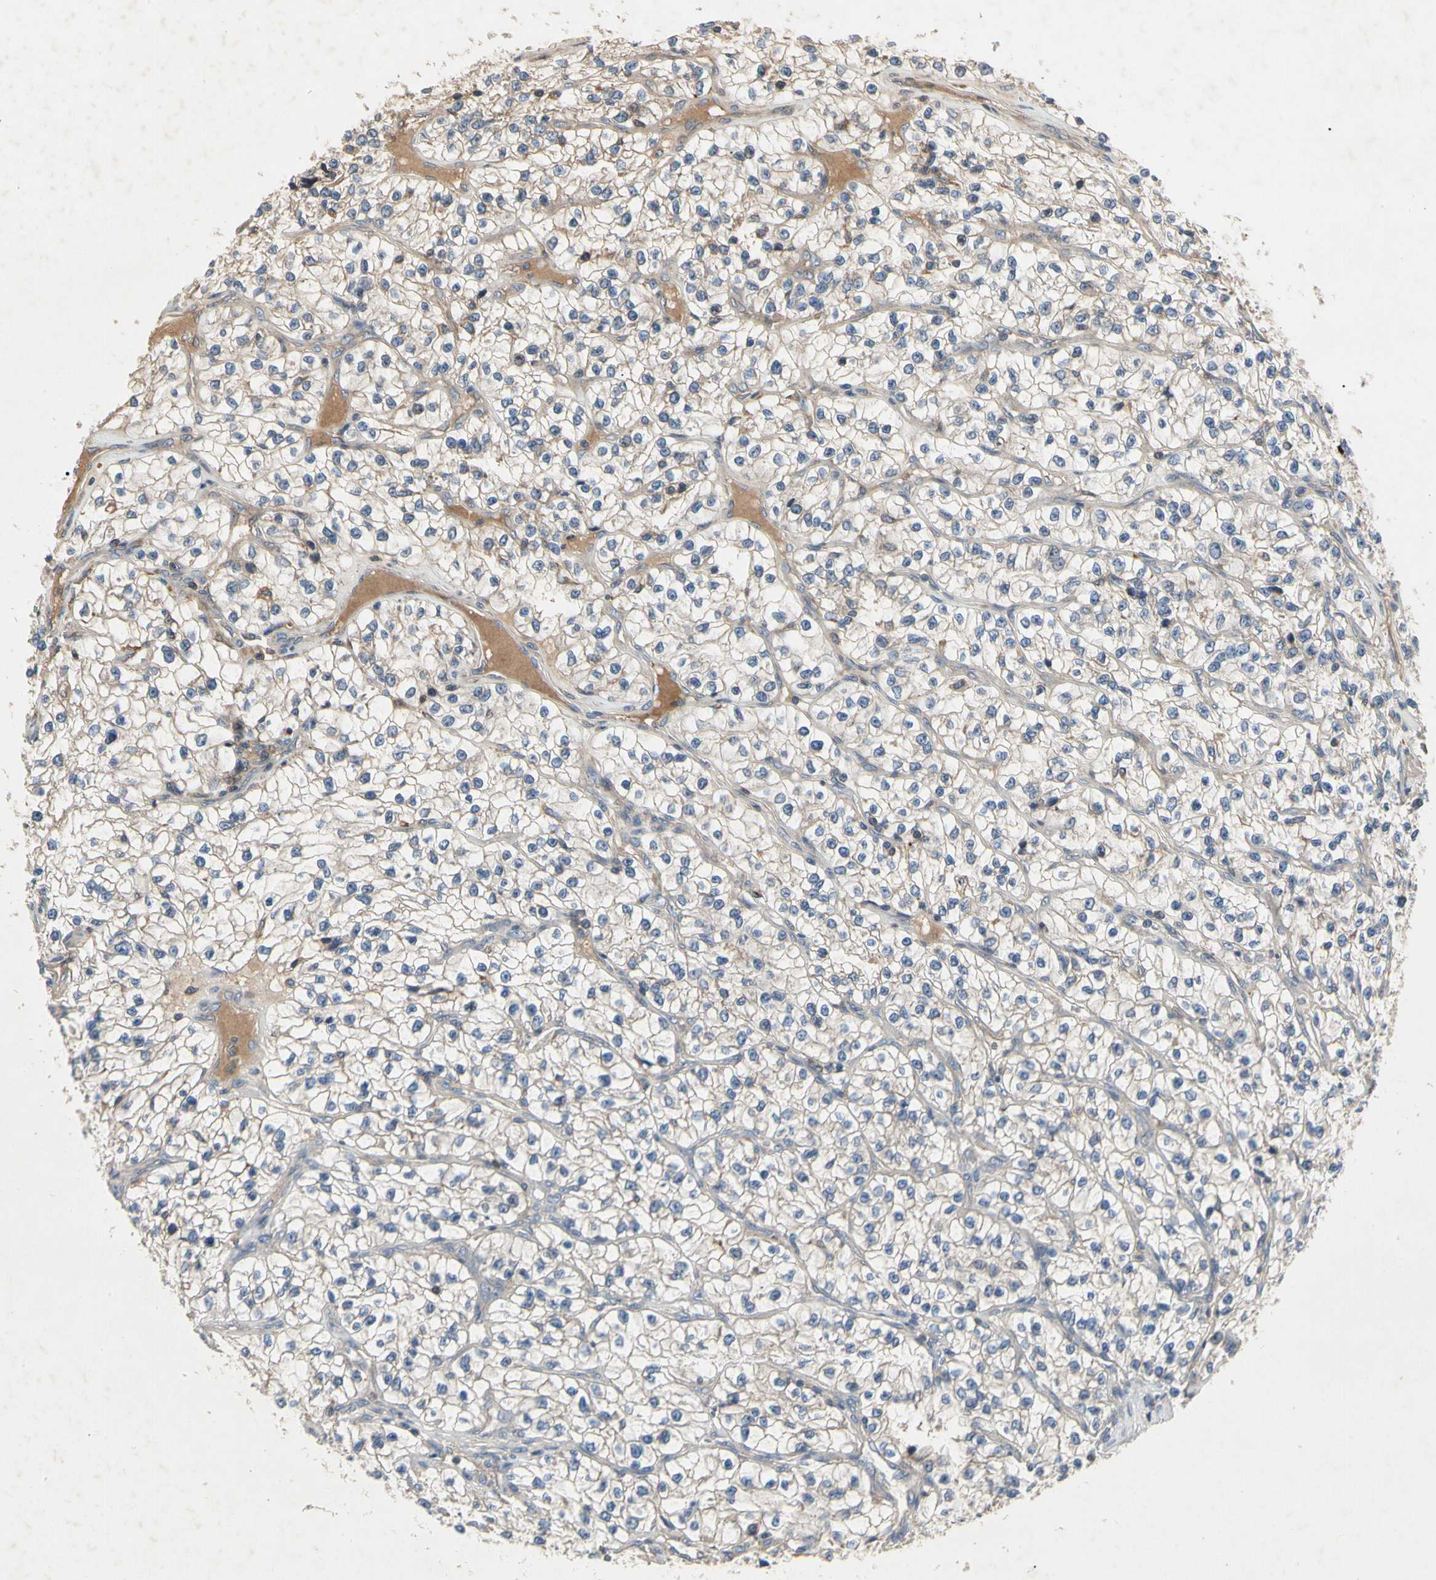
{"staining": {"intensity": "negative", "quantity": "none", "location": "none"}, "tissue": "renal cancer", "cell_type": "Tumor cells", "image_type": "cancer", "snomed": [{"axis": "morphology", "description": "Adenocarcinoma, NOS"}, {"axis": "topography", "description": "Kidney"}], "caption": "IHC image of human renal cancer stained for a protein (brown), which reveals no staining in tumor cells.", "gene": "CRTAC1", "patient": {"sex": "female", "age": 57}}